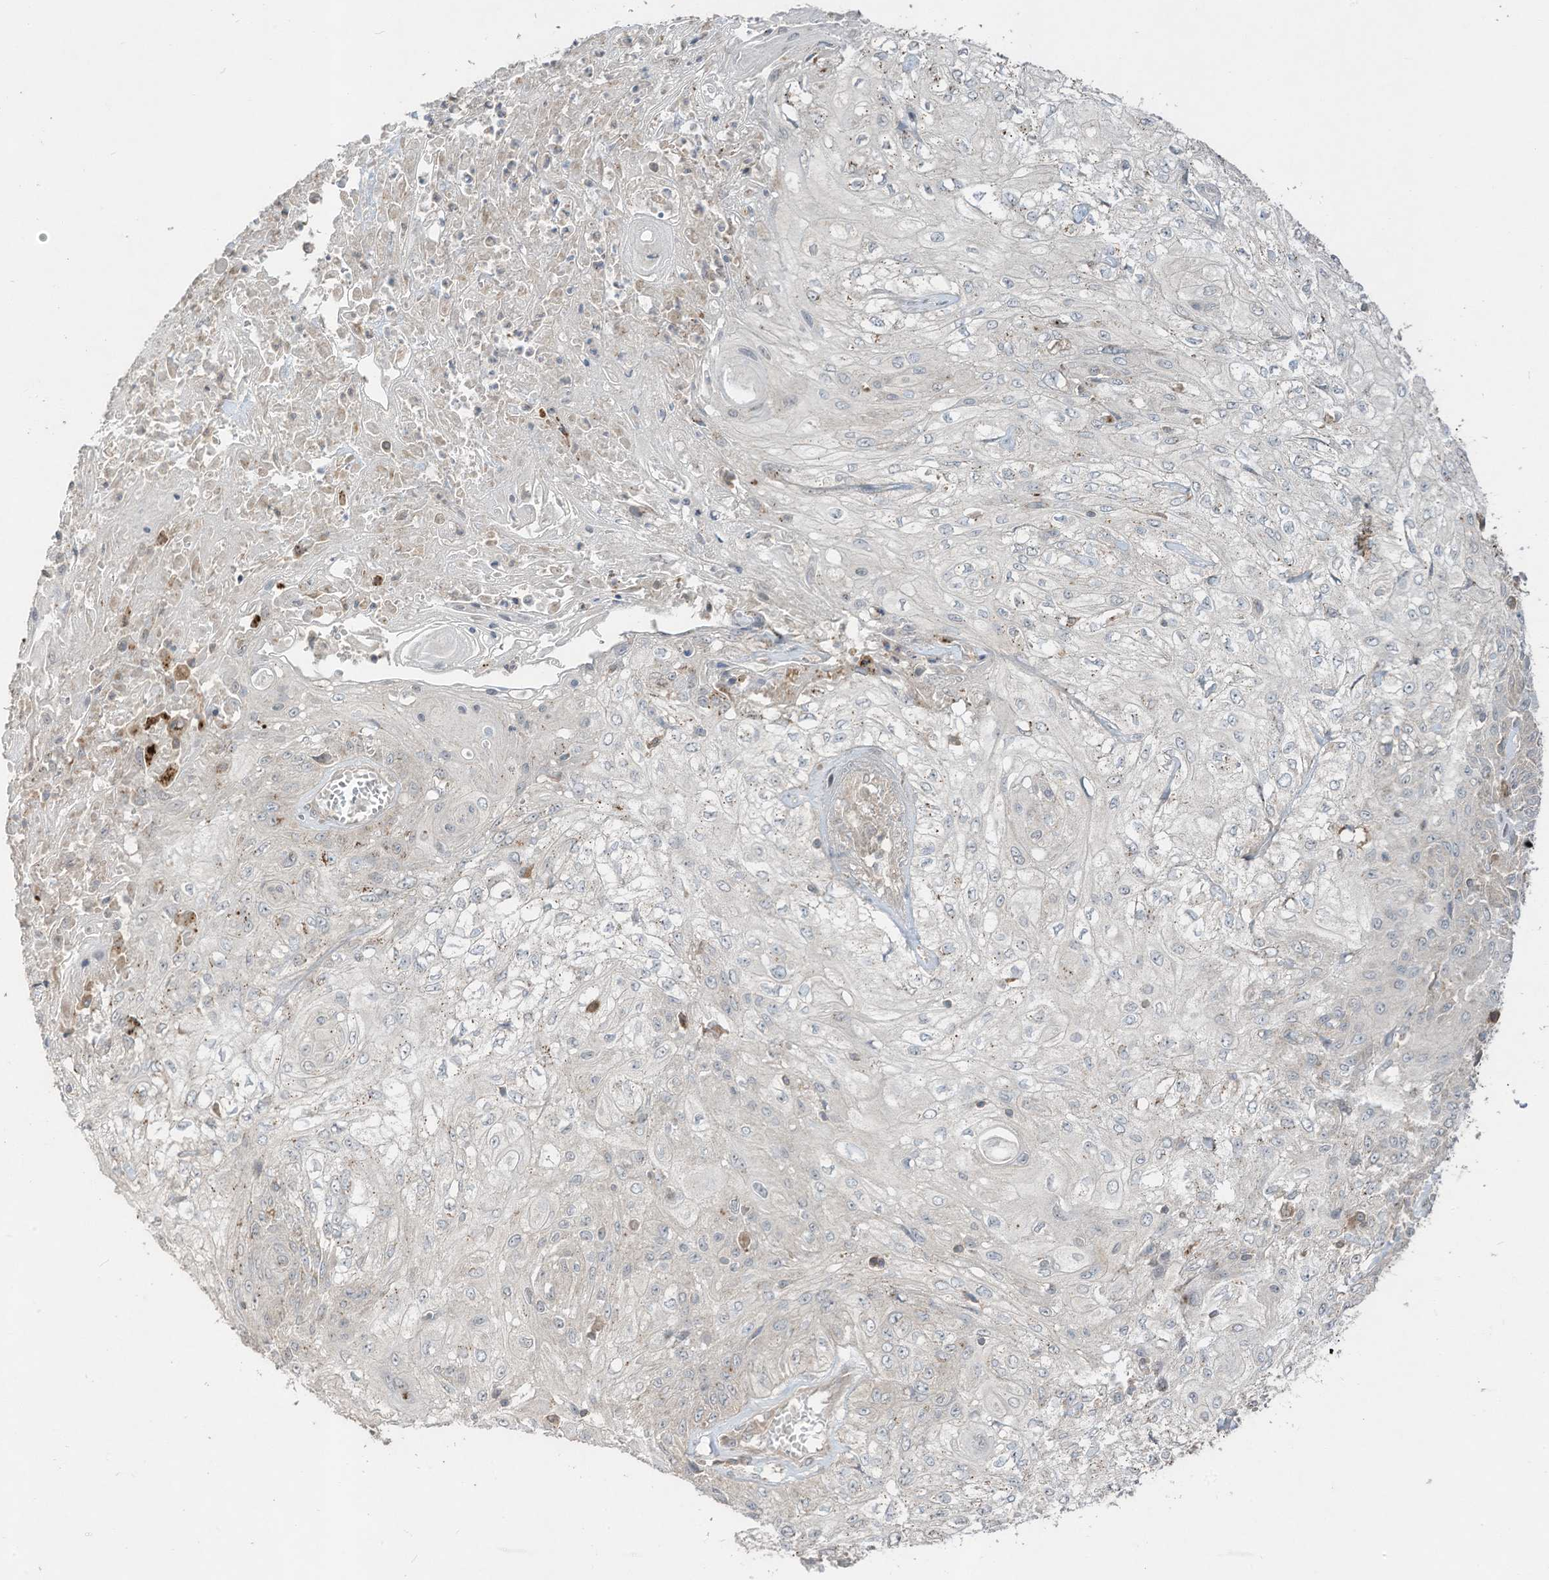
{"staining": {"intensity": "negative", "quantity": "none", "location": "none"}, "tissue": "skin cancer", "cell_type": "Tumor cells", "image_type": "cancer", "snomed": [{"axis": "morphology", "description": "Squamous cell carcinoma, NOS"}, {"axis": "morphology", "description": "Squamous cell carcinoma, metastatic, NOS"}, {"axis": "topography", "description": "Skin"}, {"axis": "topography", "description": "Lymph node"}], "caption": "Tumor cells show no significant expression in skin cancer.", "gene": "LDAH", "patient": {"sex": "male", "age": 75}}